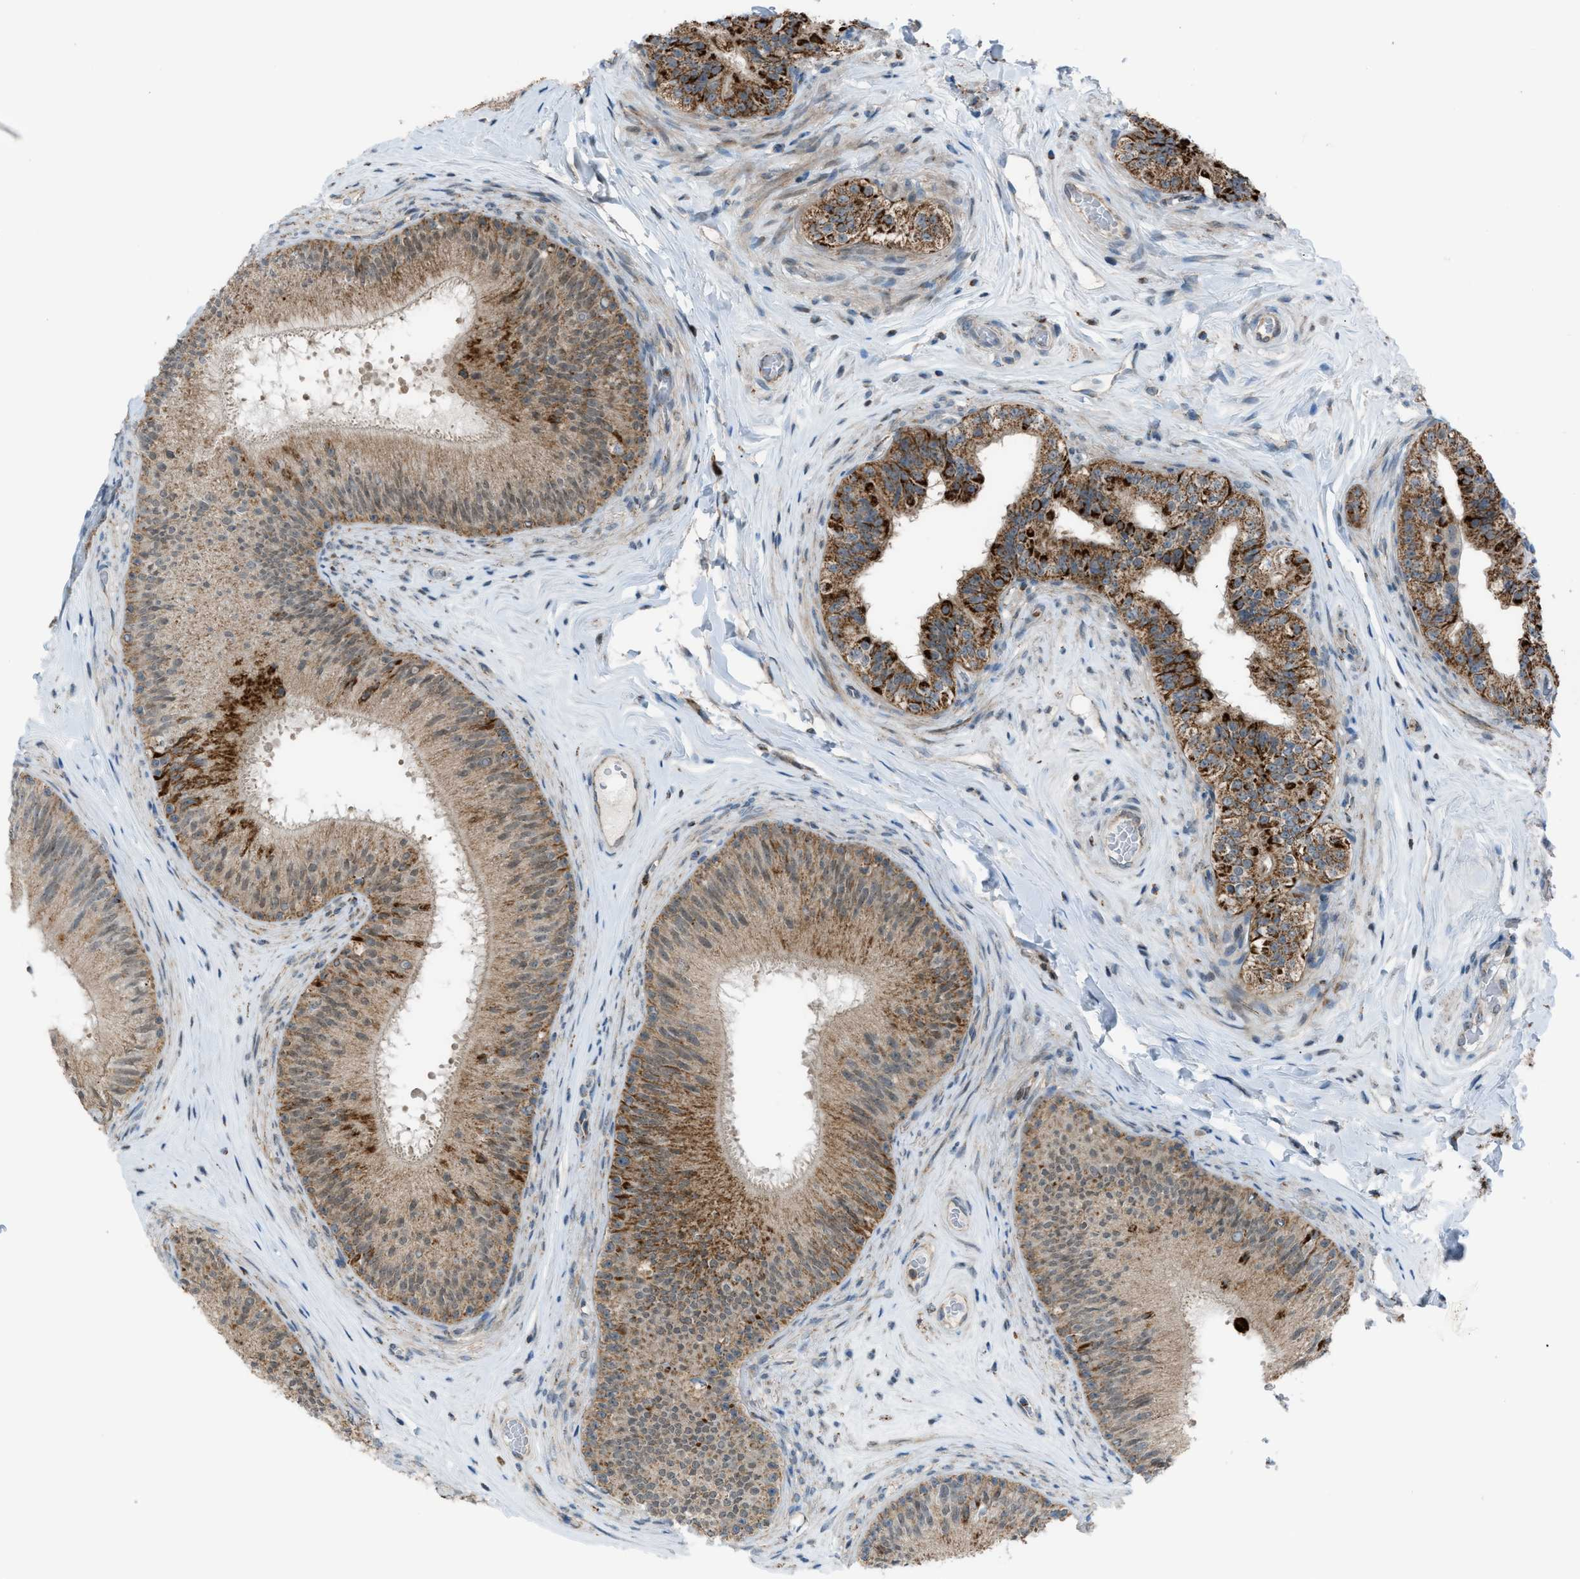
{"staining": {"intensity": "moderate", "quantity": ">75%", "location": "cytoplasmic/membranous"}, "tissue": "epididymis", "cell_type": "Glandular cells", "image_type": "normal", "snomed": [{"axis": "morphology", "description": "Normal tissue, NOS"}, {"axis": "topography", "description": "Testis"}, {"axis": "topography", "description": "Epididymis"}], "caption": "Protein expression analysis of benign epididymis exhibits moderate cytoplasmic/membranous positivity in approximately >75% of glandular cells. (Stains: DAB in brown, nuclei in blue, Microscopy: brightfield microscopy at high magnification).", "gene": "SRM", "patient": {"sex": "male", "age": 36}}